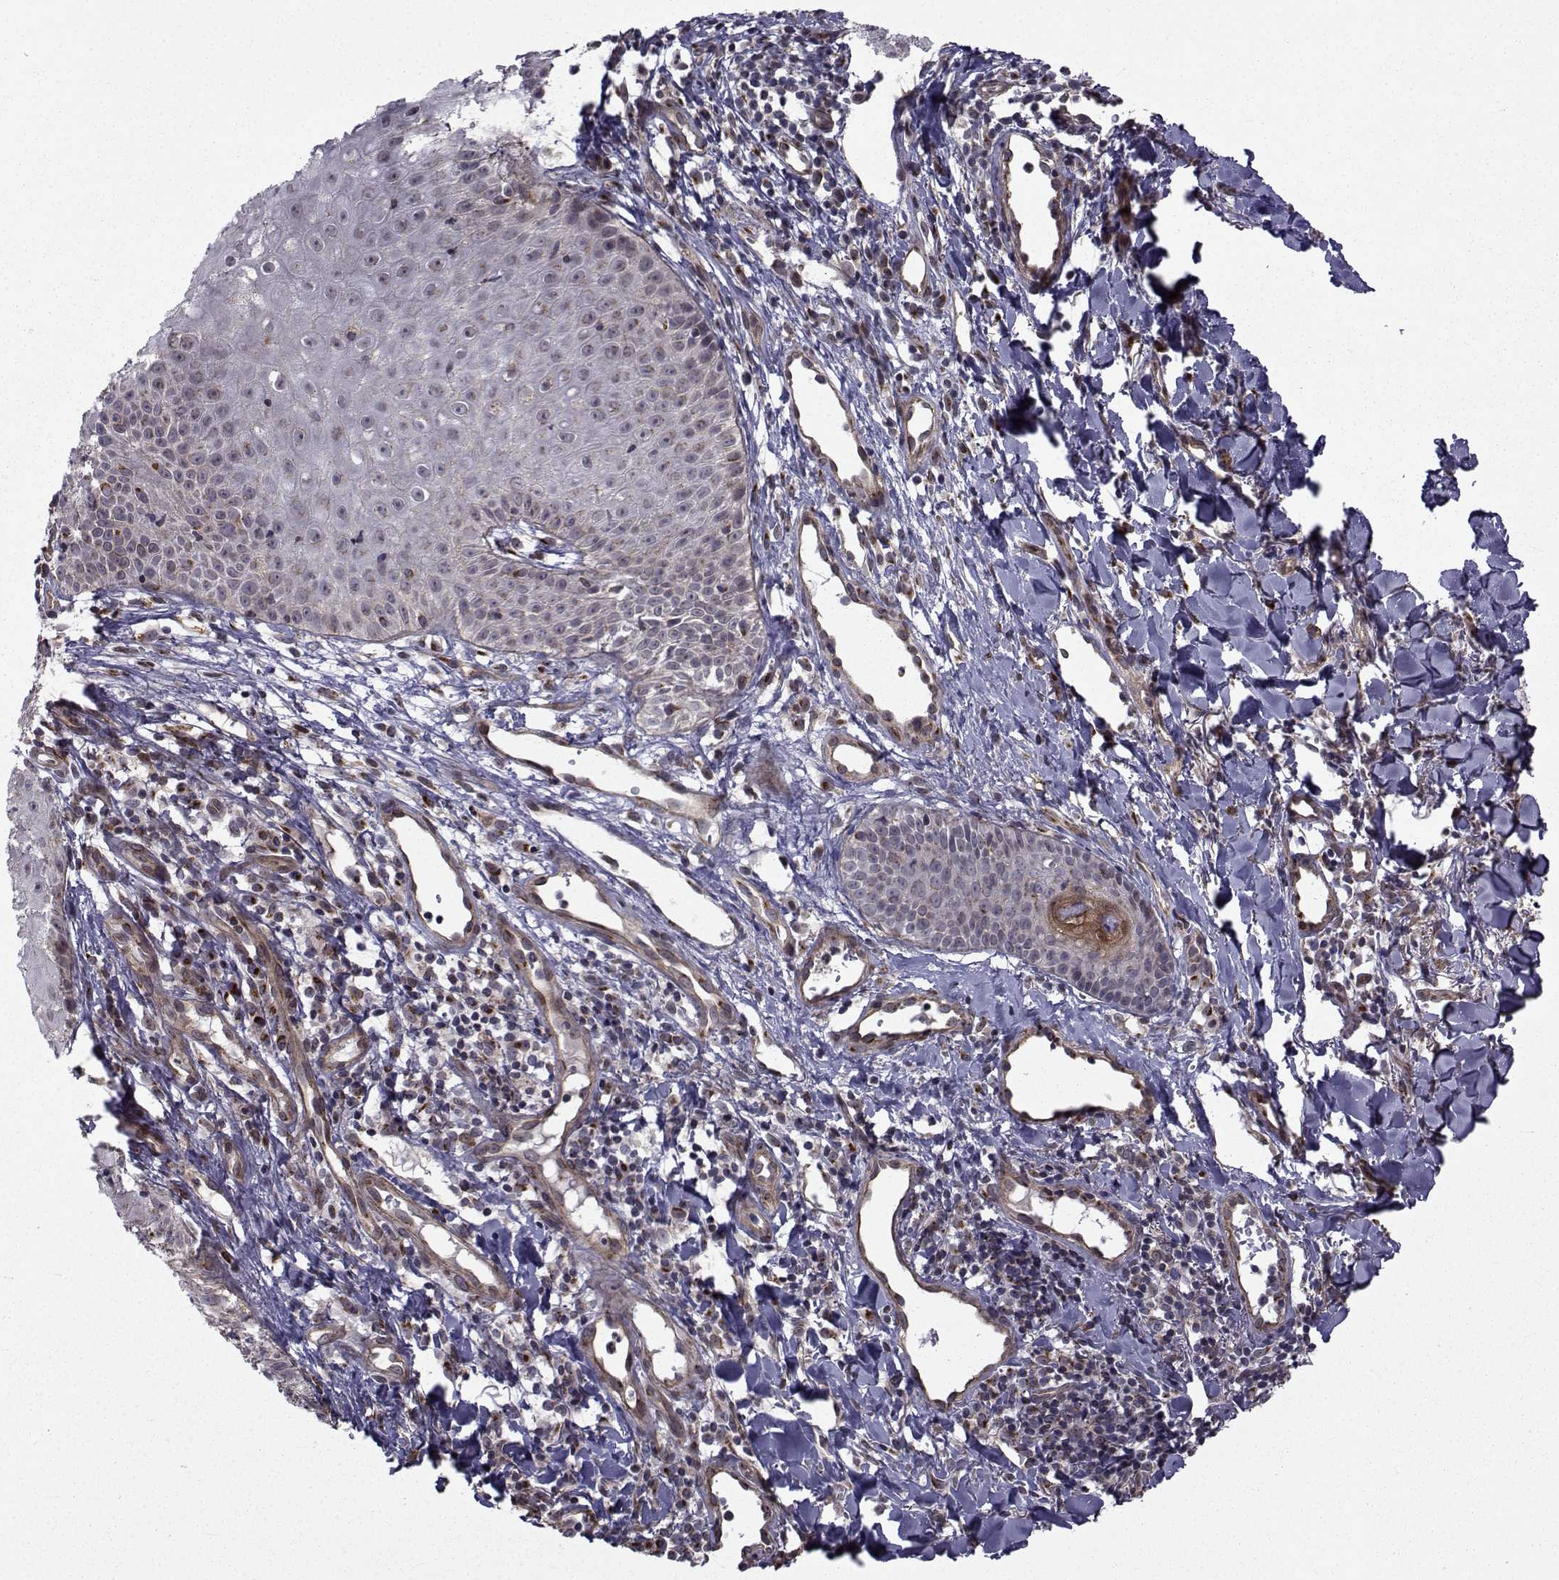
{"staining": {"intensity": "negative", "quantity": "none", "location": "none"}, "tissue": "melanoma", "cell_type": "Tumor cells", "image_type": "cancer", "snomed": [{"axis": "morphology", "description": "Malignant melanoma, NOS"}, {"axis": "topography", "description": "Skin"}], "caption": "The immunohistochemistry micrograph has no significant staining in tumor cells of melanoma tissue. The staining was performed using DAB (3,3'-diaminobenzidine) to visualize the protein expression in brown, while the nuclei were stained in blue with hematoxylin (Magnification: 20x).", "gene": "ATP6V1C2", "patient": {"sex": "male", "age": 67}}